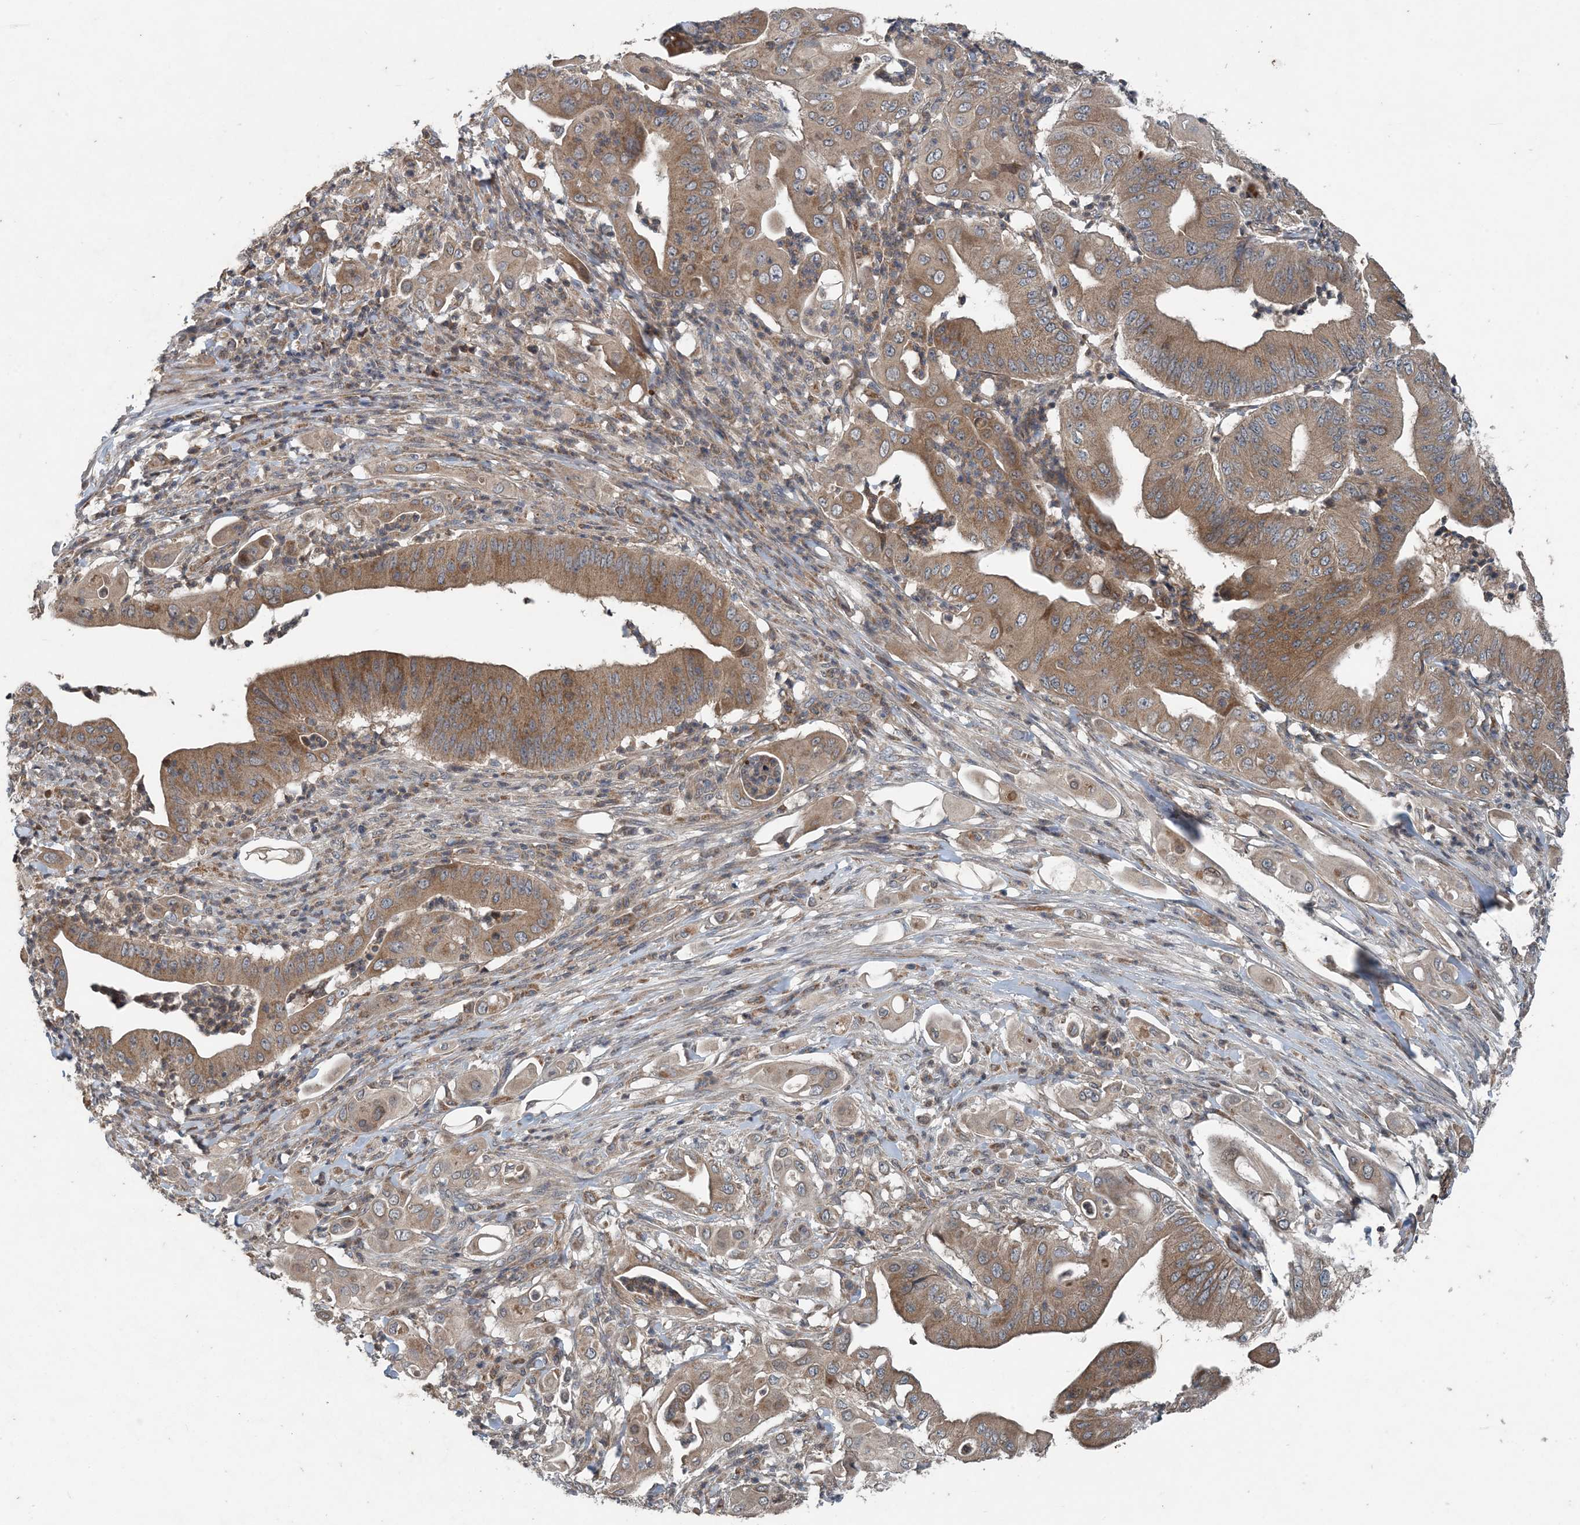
{"staining": {"intensity": "moderate", "quantity": ">75%", "location": "cytoplasmic/membranous"}, "tissue": "pancreatic cancer", "cell_type": "Tumor cells", "image_type": "cancer", "snomed": [{"axis": "morphology", "description": "Adenocarcinoma, NOS"}, {"axis": "topography", "description": "Pancreas"}], "caption": "A medium amount of moderate cytoplasmic/membranous expression is present in about >75% of tumor cells in pancreatic adenocarcinoma tissue. (Brightfield microscopy of DAB IHC at high magnification).", "gene": "MYO9B", "patient": {"sex": "female", "age": 77}}